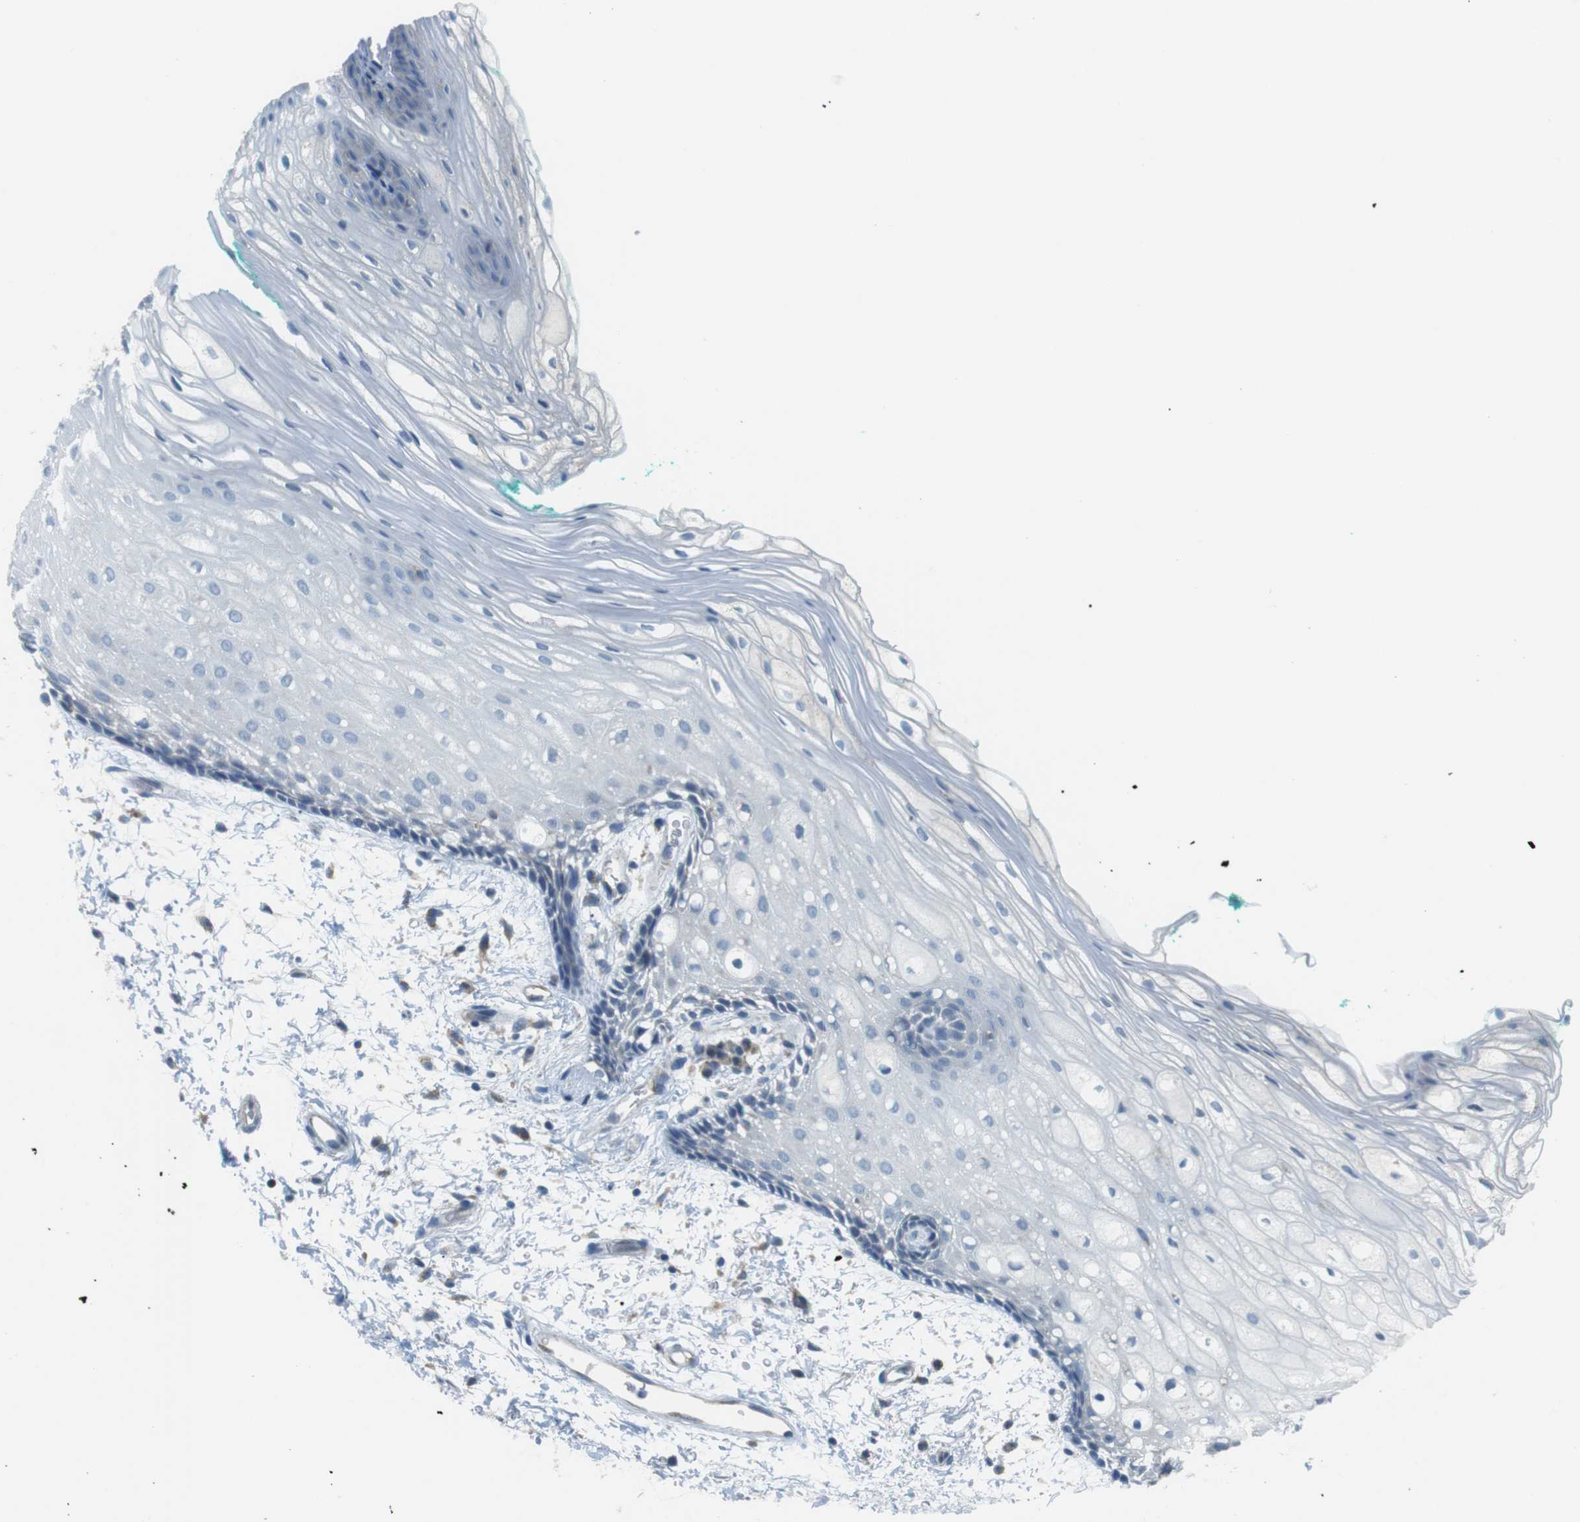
{"staining": {"intensity": "moderate", "quantity": "<25%", "location": "cytoplasmic/membranous"}, "tissue": "oral mucosa", "cell_type": "Squamous epithelial cells", "image_type": "normal", "snomed": [{"axis": "morphology", "description": "Normal tissue, NOS"}, {"axis": "topography", "description": "Skeletal muscle"}, {"axis": "topography", "description": "Oral tissue"}, {"axis": "topography", "description": "Peripheral nerve tissue"}], "caption": "Oral mucosa was stained to show a protein in brown. There is low levels of moderate cytoplasmic/membranous expression in about <25% of squamous epithelial cells. The protein of interest is stained brown, and the nuclei are stained in blue (DAB (3,3'-diaminobenzidine) IHC with brightfield microscopy, high magnification).", "gene": "BACE1", "patient": {"sex": "female", "age": 84}}